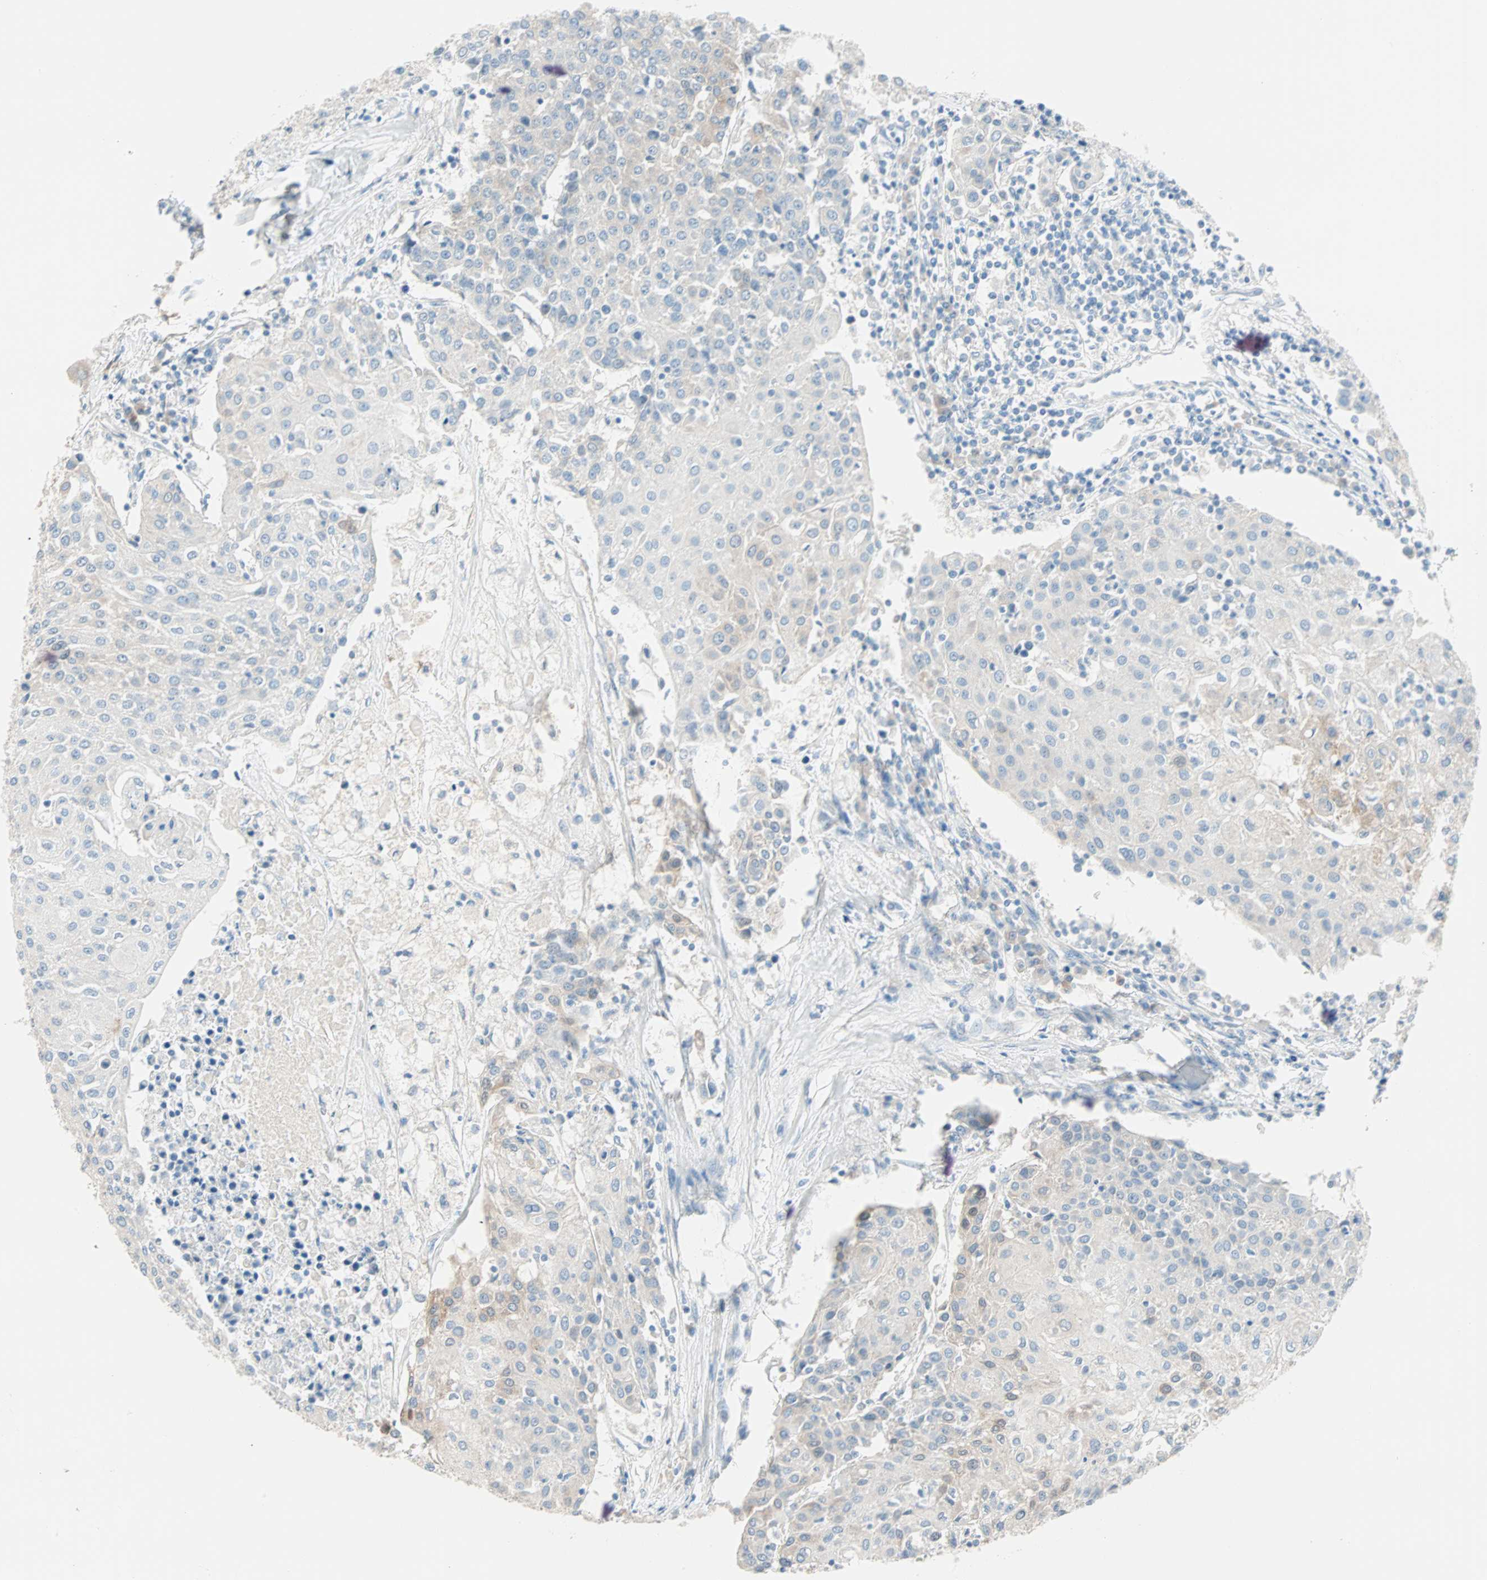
{"staining": {"intensity": "weak", "quantity": "25%-75%", "location": "cytoplasmic/membranous"}, "tissue": "urothelial cancer", "cell_type": "Tumor cells", "image_type": "cancer", "snomed": [{"axis": "morphology", "description": "Urothelial carcinoma, High grade"}, {"axis": "topography", "description": "Urinary bladder"}], "caption": "An immunohistochemistry micrograph of tumor tissue is shown. Protein staining in brown labels weak cytoplasmic/membranous positivity in high-grade urothelial carcinoma within tumor cells.", "gene": "ATF6", "patient": {"sex": "female", "age": 85}}